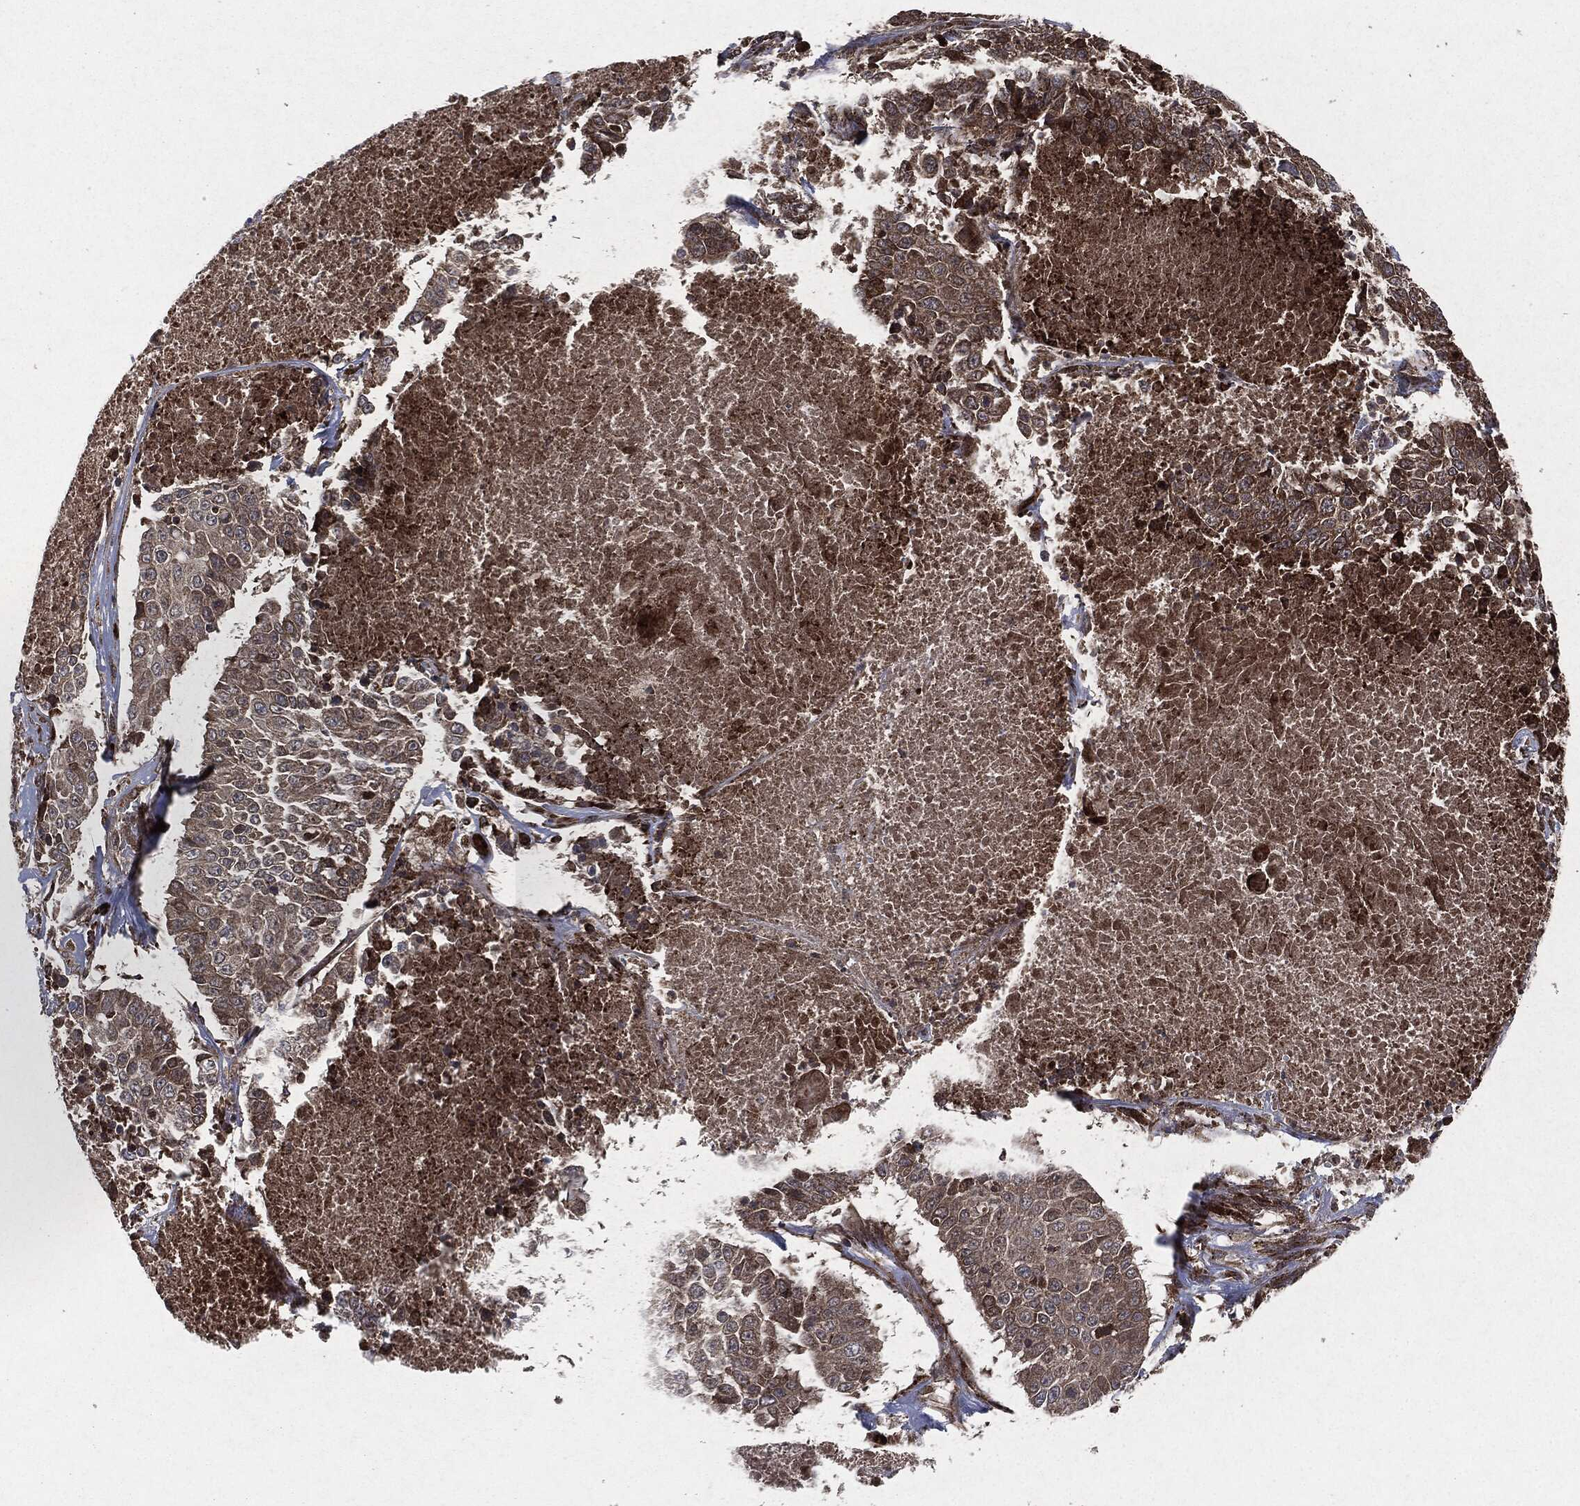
{"staining": {"intensity": "moderate", "quantity": "25%-75%", "location": "cytoplasmic/membranous"}, "tissue": "lung cancer", "cell_type": "Tumor cells", "image_type": "cancer", "snomed": [{"axis": "morphology", "description": "Squamous cell carcinoma, NOS"}, {"axis": "topography", "description": "Lung"}], "caption": "The micrograph exhibits immunohistochemical staining of squamous cell carcinoma (lung). There is moderate cytoplasmic/membranous expression is seen in about 25%-75% of tumor cells.", "gene": "RAF1", "patient": {"sex": "male", "age": 64}}